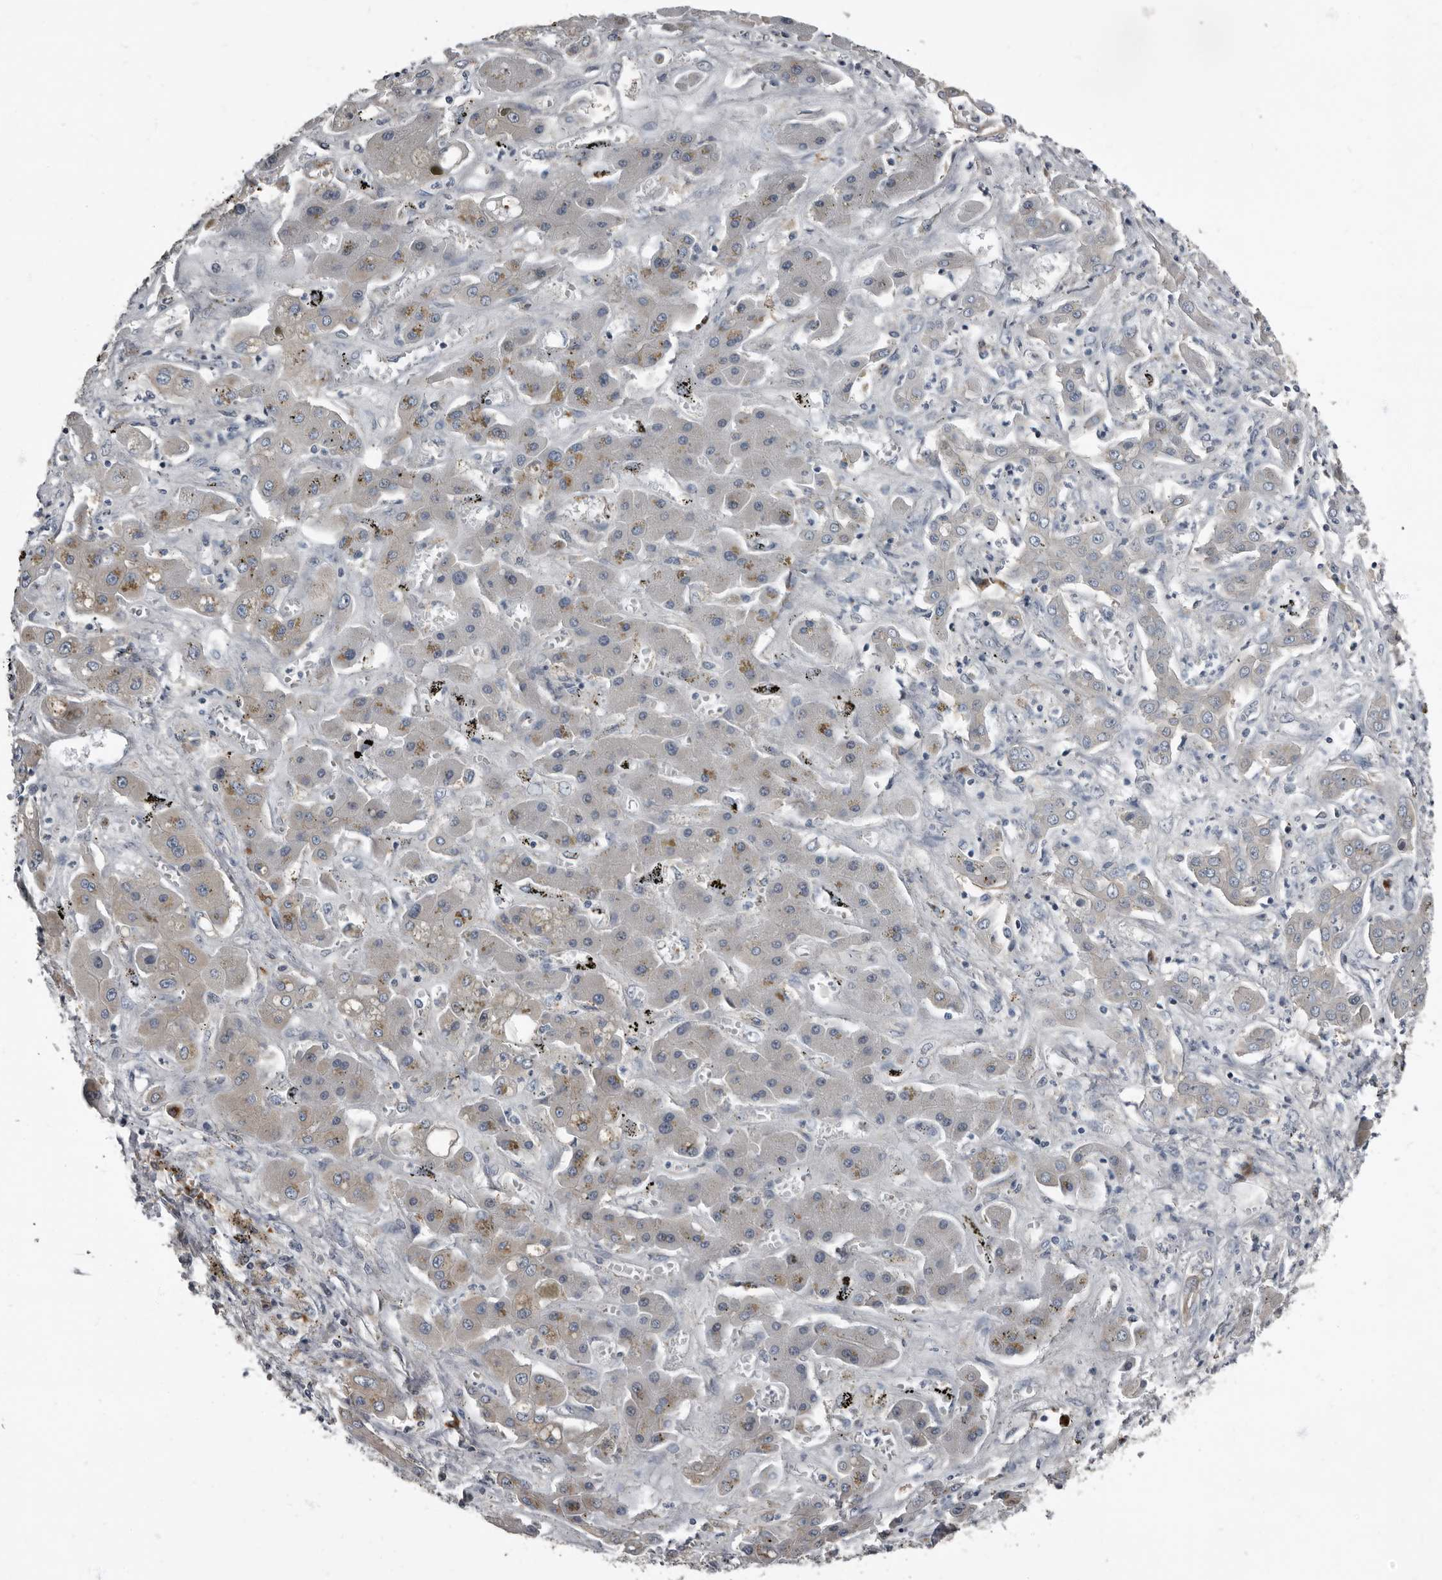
{"staining": {"intensity": "weak", "quantity": "<25%", "location": "cytoplasmic/membranous"}, "tissue": "liver cancer", "cell_type": "Tumor cells", "image_type": "cancer", "snomed": [{"axis": "morphology", "description": "Cholangiocarcinoma"}, {"axis": "topography", "description": "Liver"}], "caption": "Human cholangiocarcinoma (liver) stained for a protein using immunohistochemistry shows no positivity in tumor cells.", "gene": "TPD52L1", "patient": {"sex": "male", "age": 67}}